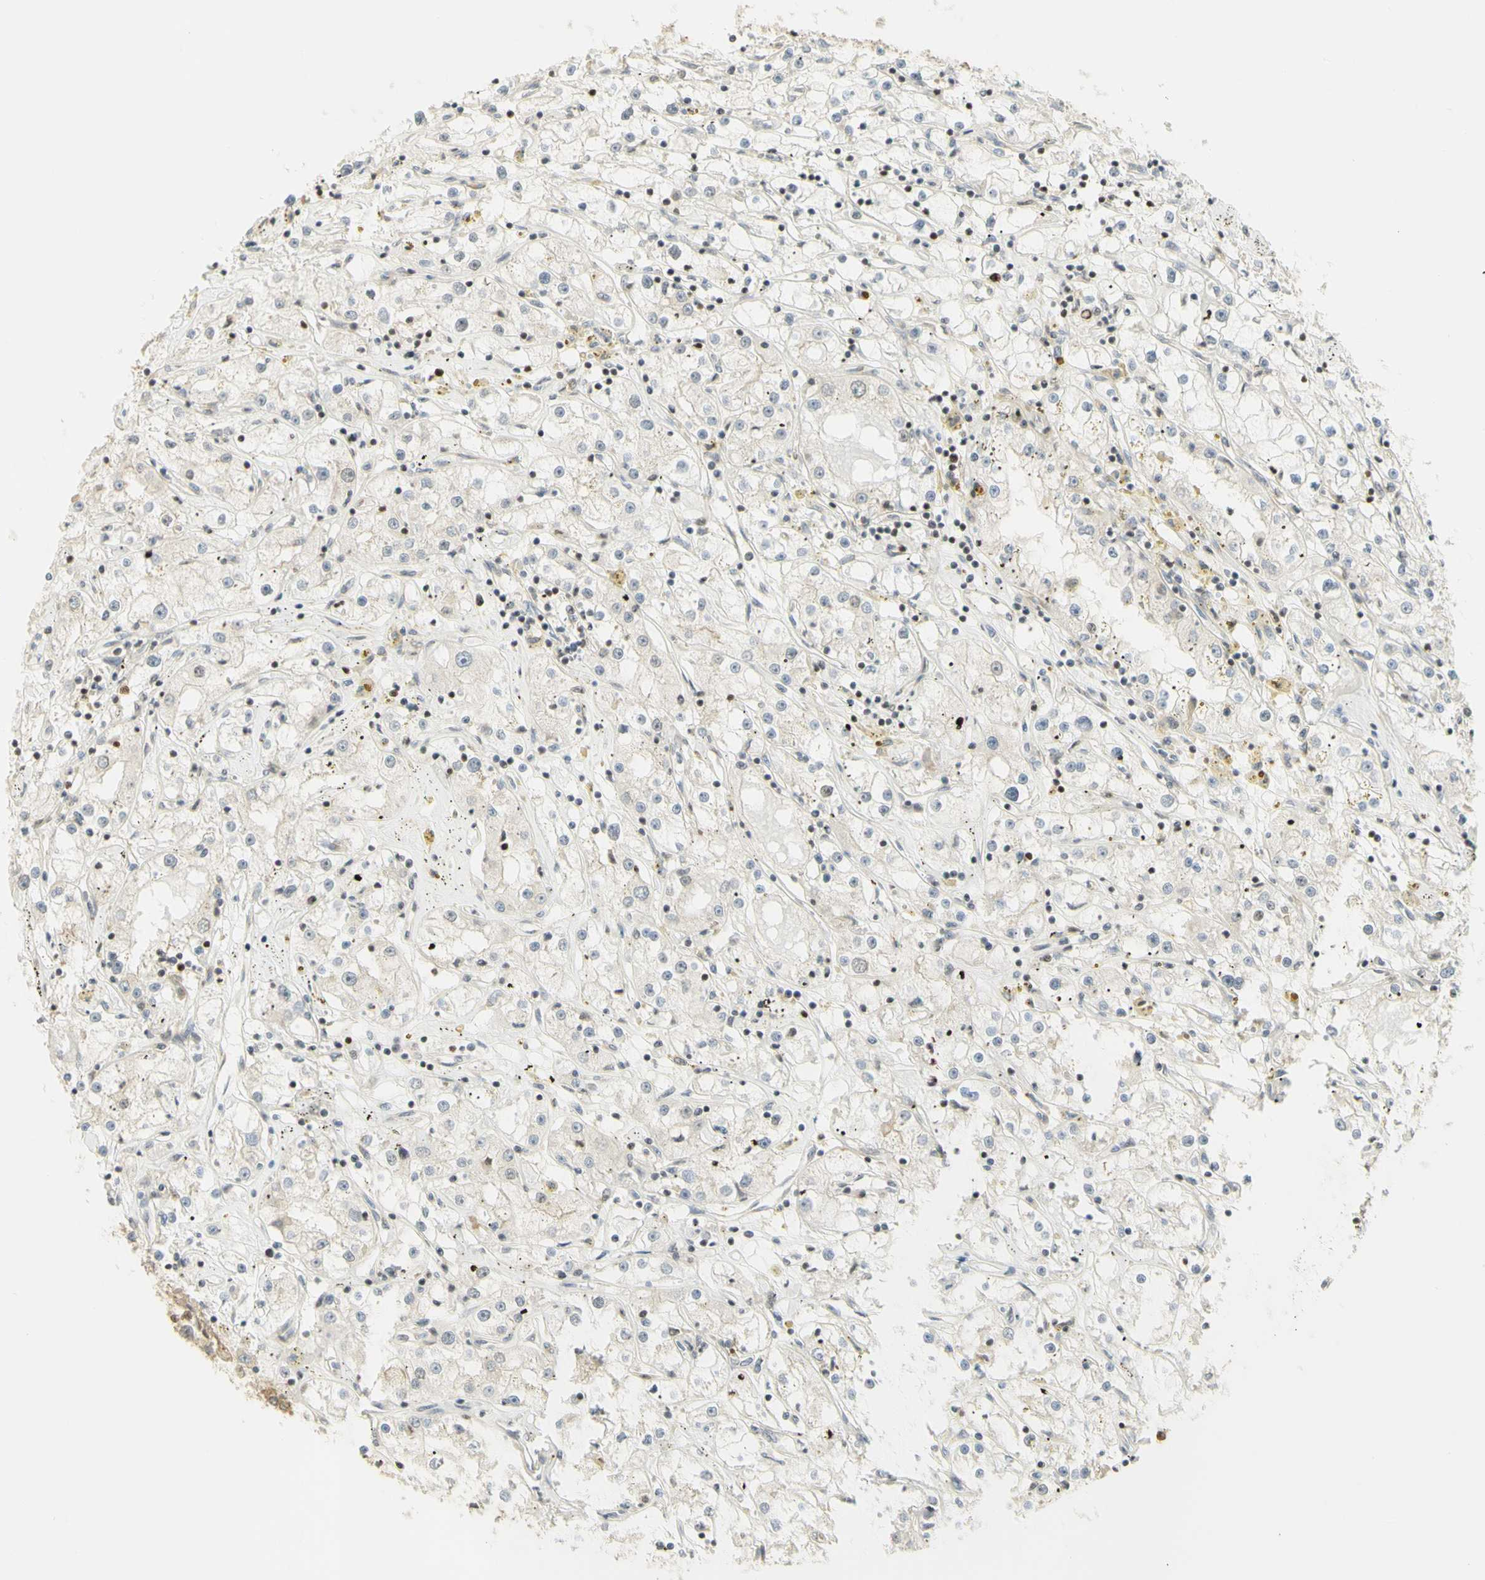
{"staining": {"intensity": "negative", "quantity": "none", "location": "none"}, "tissue": "renal cancer", "cell_type": "Tumor cells", "image_type": "cancer", "snomed": [{"axis": "morphology", "description": "Adenocarcinoma, NOS"}, {"axis": "topography", "description": "Kidney"}], "caption": "Micrograph shows no significant protein positivity in tumor cells of renal adenocarcinoma.", "gene": "KIF11", "patient": {"sex": "male", "age": 56}}